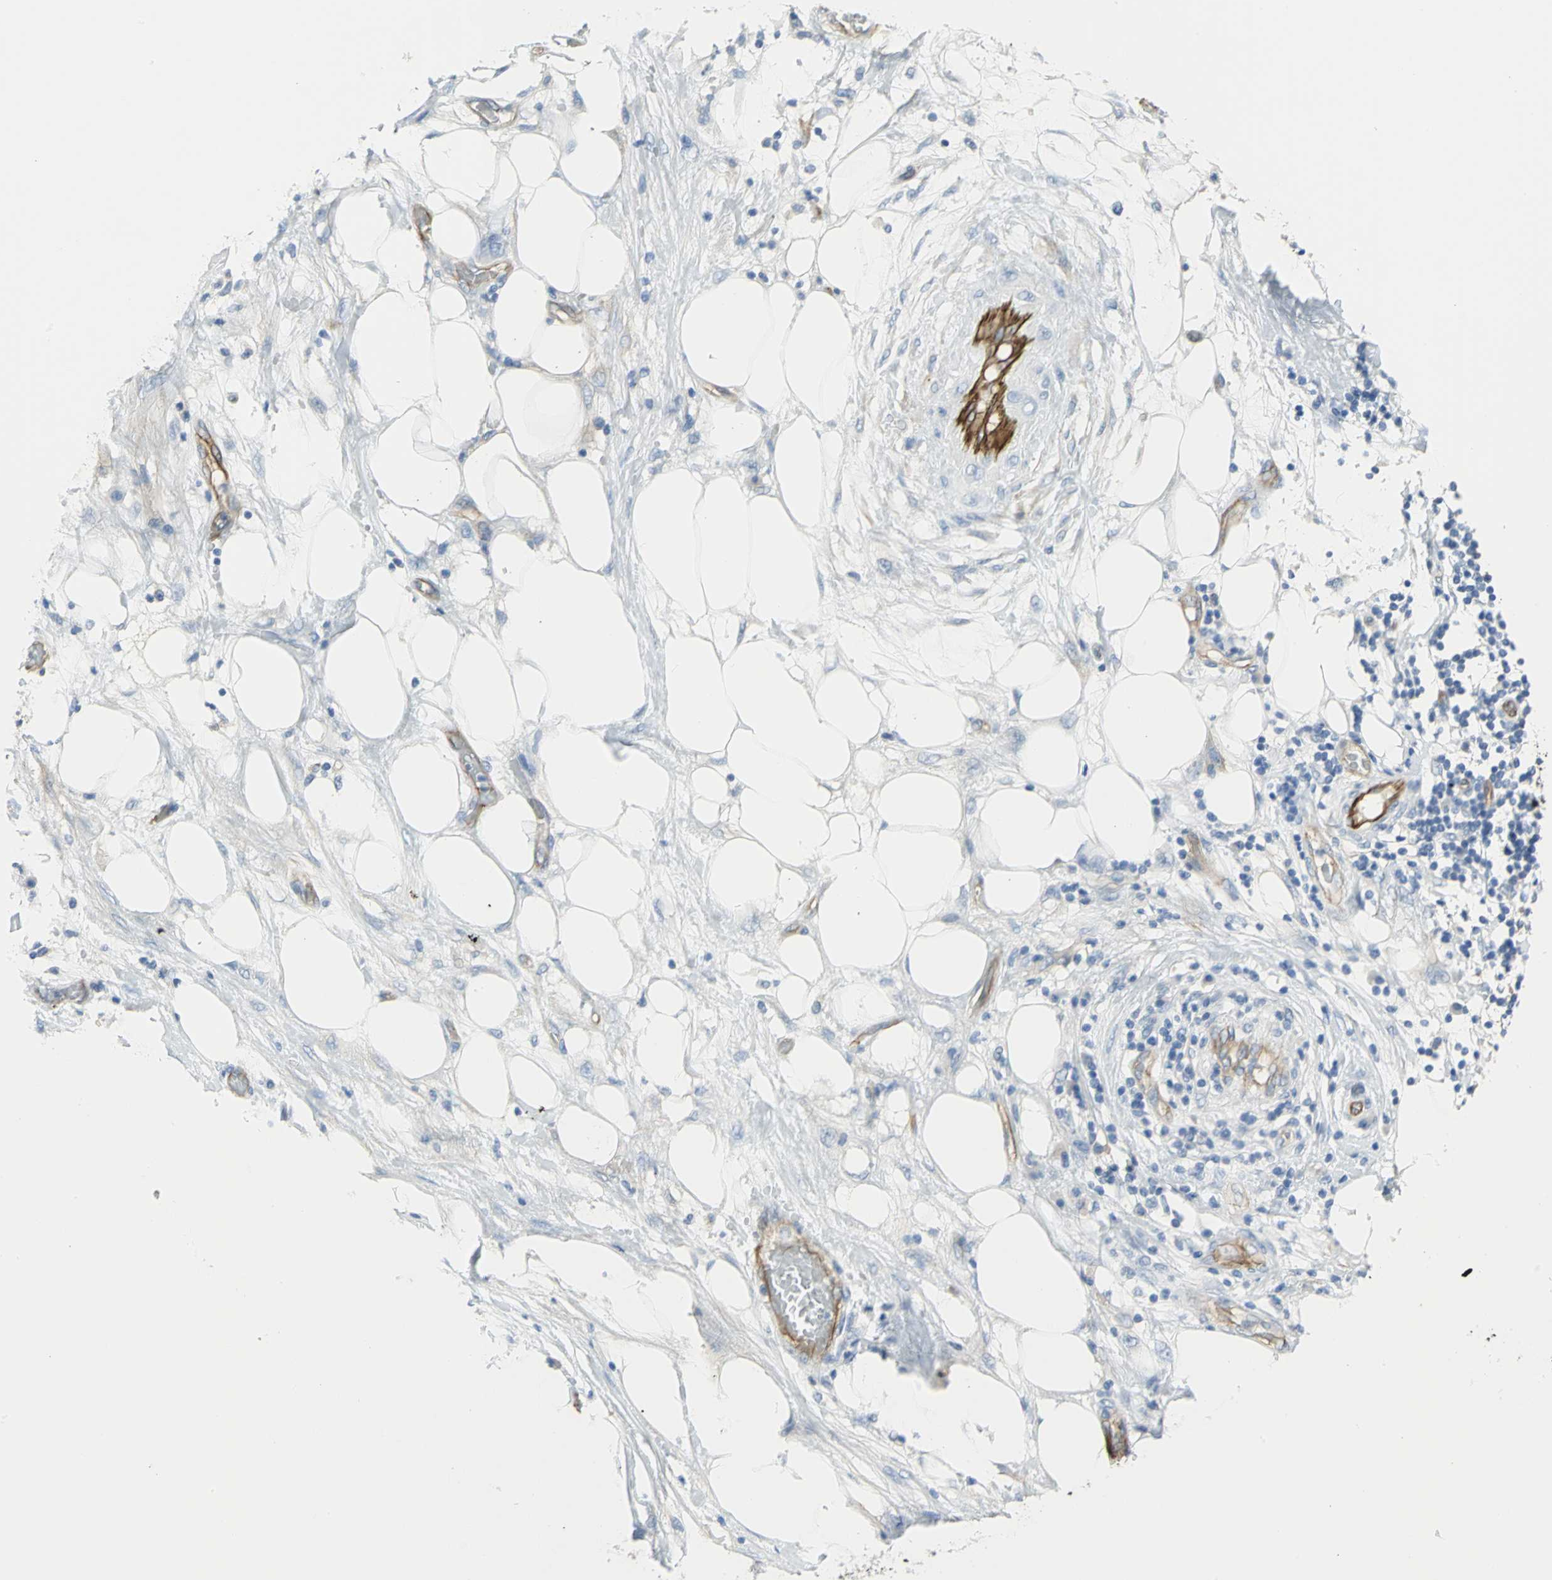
{"staining": {"intensity": "negative", "quantity": "none", "location": "none"}, "tissue": "lung cancer", "cell_type": "Tumor cells", "image_type": "cancer", "snomed": [{"axis": "morphology", "description": "Inflammation, NOS"}, {"axis": "morphology", "description": "Squamous cell carcinoma, NOS"}, {"axis": "topography", "description": "Lymph node"}, {"axis": "topography", "description": "Soft tissue"}, {"axis": "topography", "description": "Lung"}], "caption": "Squamous cell carcinoma (lung) was stained to show a protein in brown. There is no significant expression in tumor cells. Brightfield microscopy of immunohistochemistry (IHC) stained with DAB (brown) and hematoxylin (blue), captured at high magnification.", "gene": "FLNB", "patient": {"sex": "male", "age": 66}}